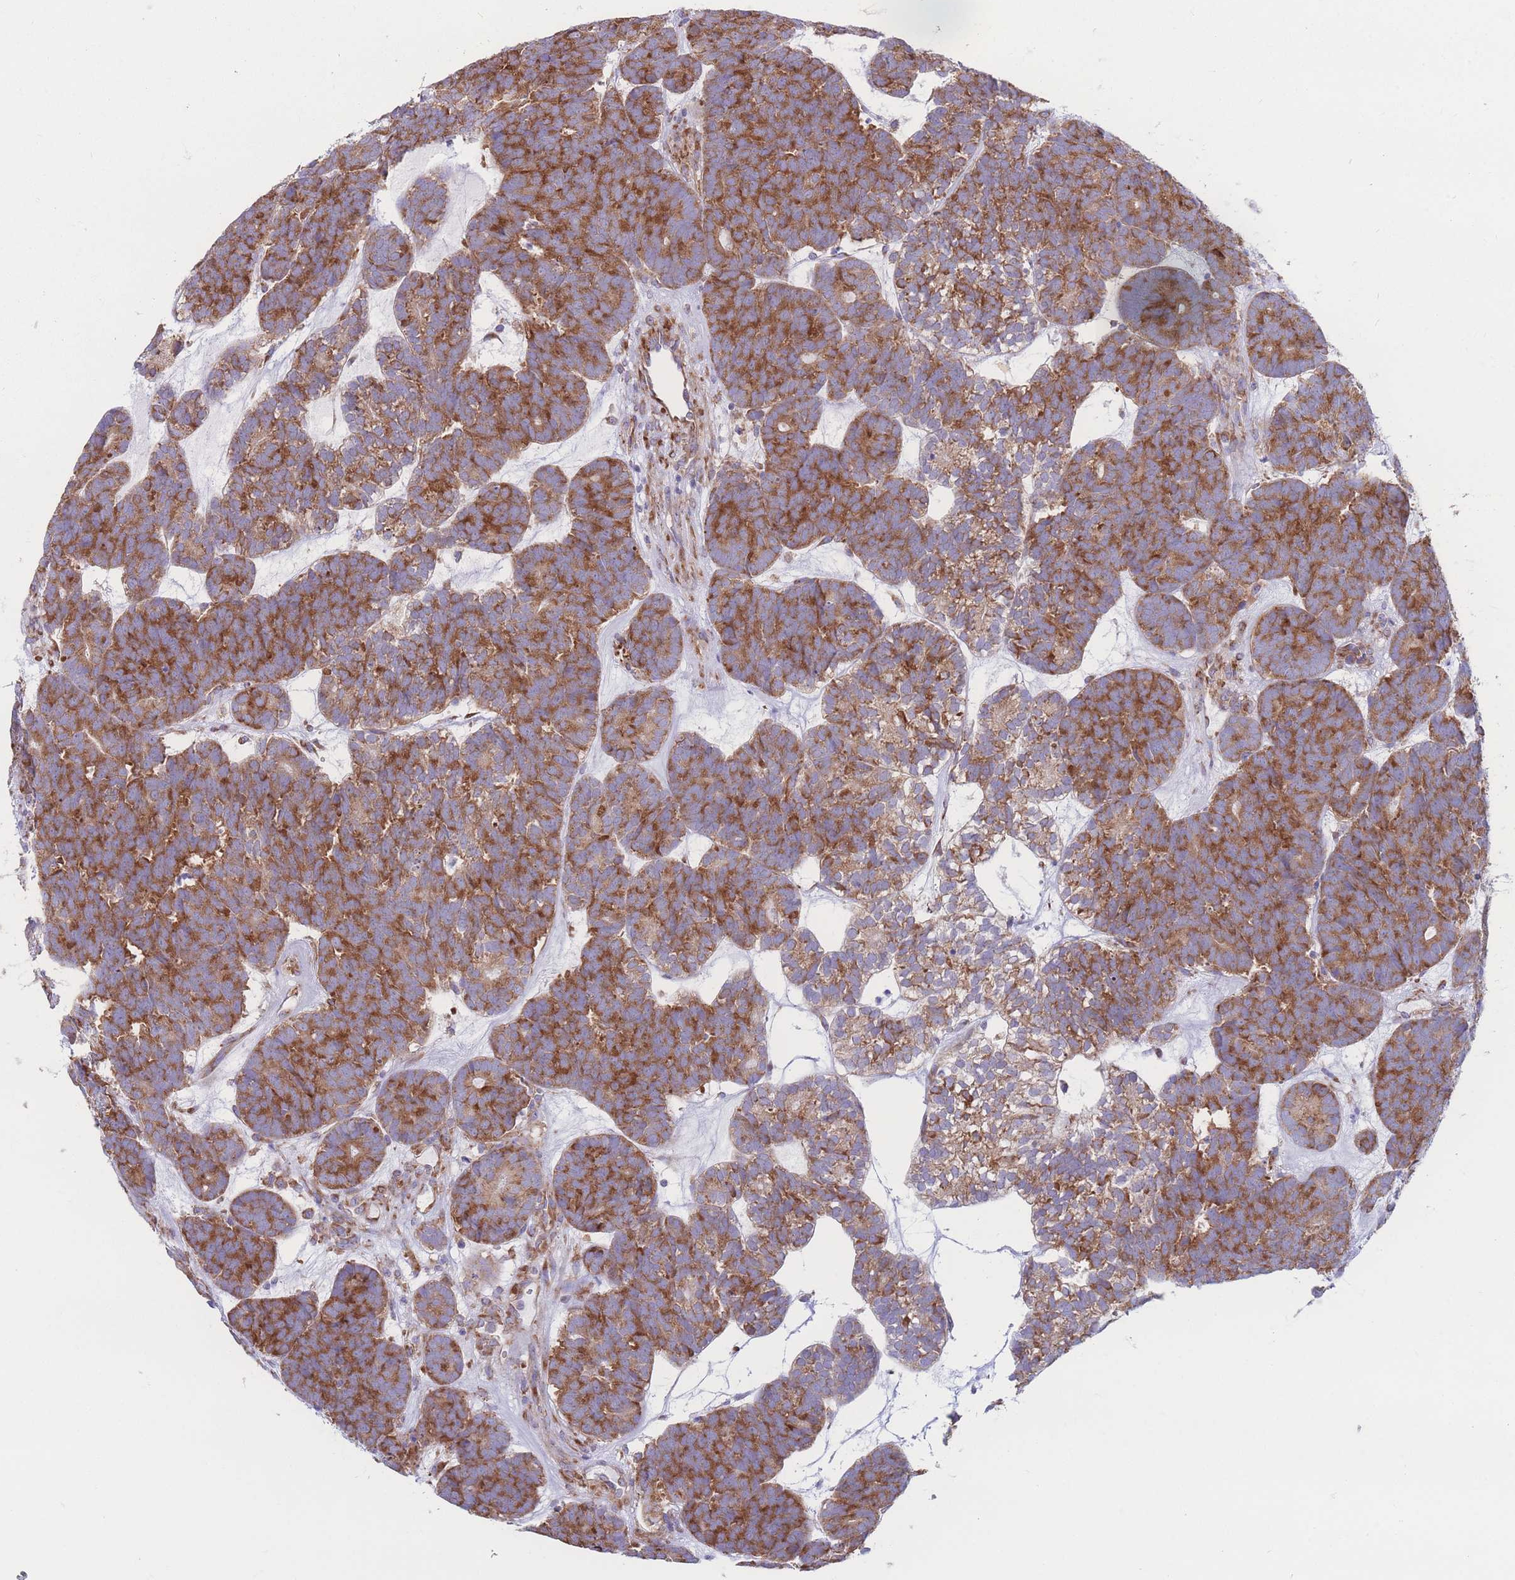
{"staining": {"intensity": "strong", "quantity": ">75%", "location": "cytoplasmic/membranous"}, "tissue": "head and neck cancer", "cell_type": "Tumor cells", "image_type": "cancer", "snomed": [{"axis": "morphology", "description": "Adenocarcinoma, NOS"}, {"axis": "topography", "description": "Head-Neck"}], "caption": "An immunohistochemistry (IHC) histopathology image of tumor tissue is shown. Protein staining in brown labels strong cytoplasmic/membranous positivity in adenocarcinoma (head and neck) within tumor cells.", "gene": "RPL8", "patient": {"sex": "female", "age": 81}}